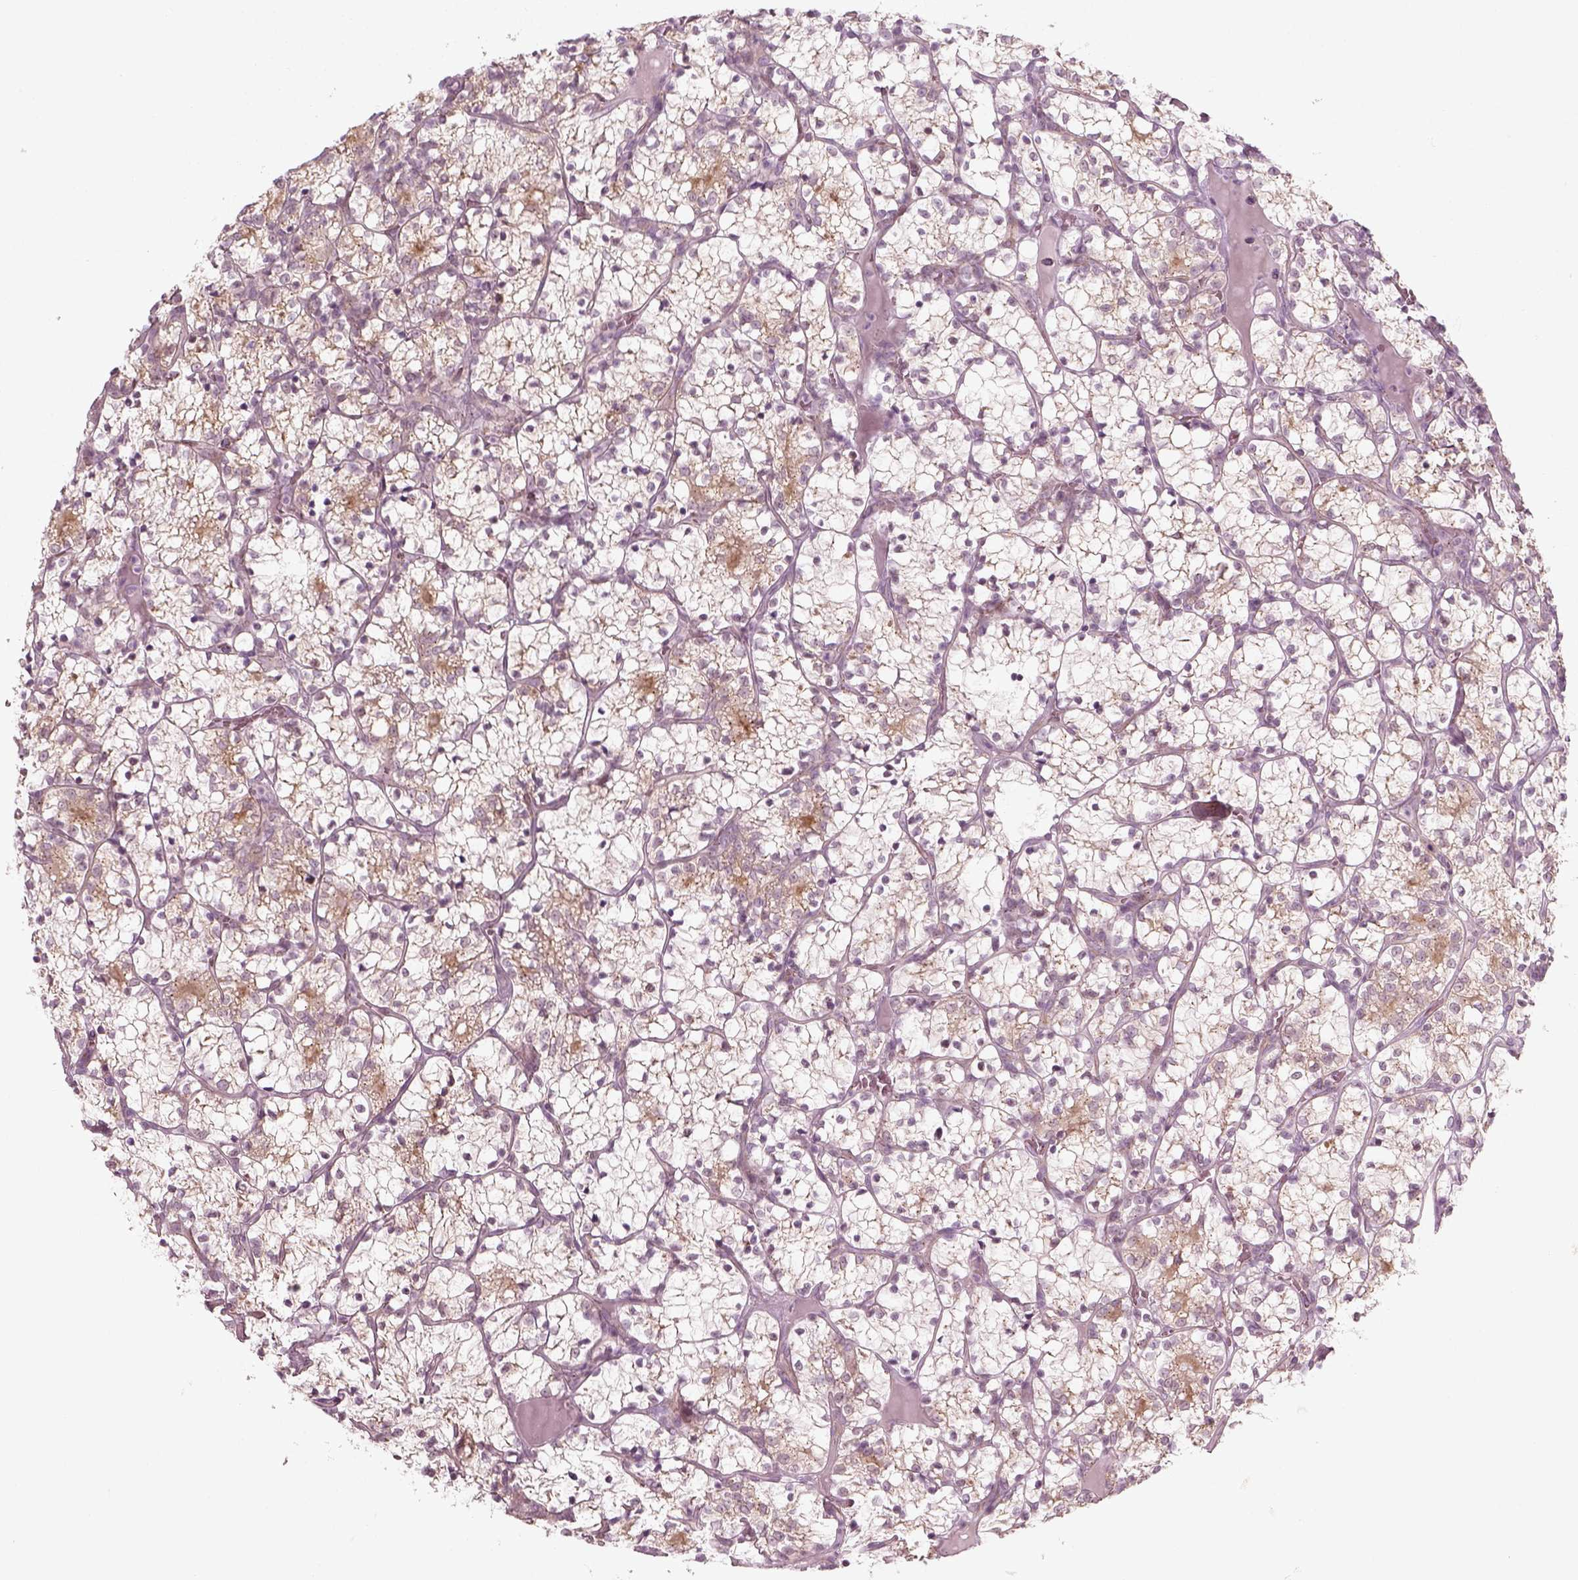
{"staining": {"intensity": "negative", "quantity": "none", "location": "none"}, "tissue": "renal cancer", "cell_type": "Tumor cells", "image_type": "cancer", "snomed": [{"axis": "morphology", "description": "Adenocarcinoma, NOS"}, {"axis": "topography", "description": "Kidney"}], "caption": "High magnification brightfield microscopy of renal cancer (adenocarcinoma) stained with DAB (3,3'-diaminobenzidine) (brown) and counterstained with hematoxylin (blue): tumor cells show no significant positivity. (Brightfield microscopy of DAB (3,3'-diaminobenzidine) immunohistochemistry at high magnification).", "gene": "MLIP", "patient": {"sex": "female", "age": 69}}